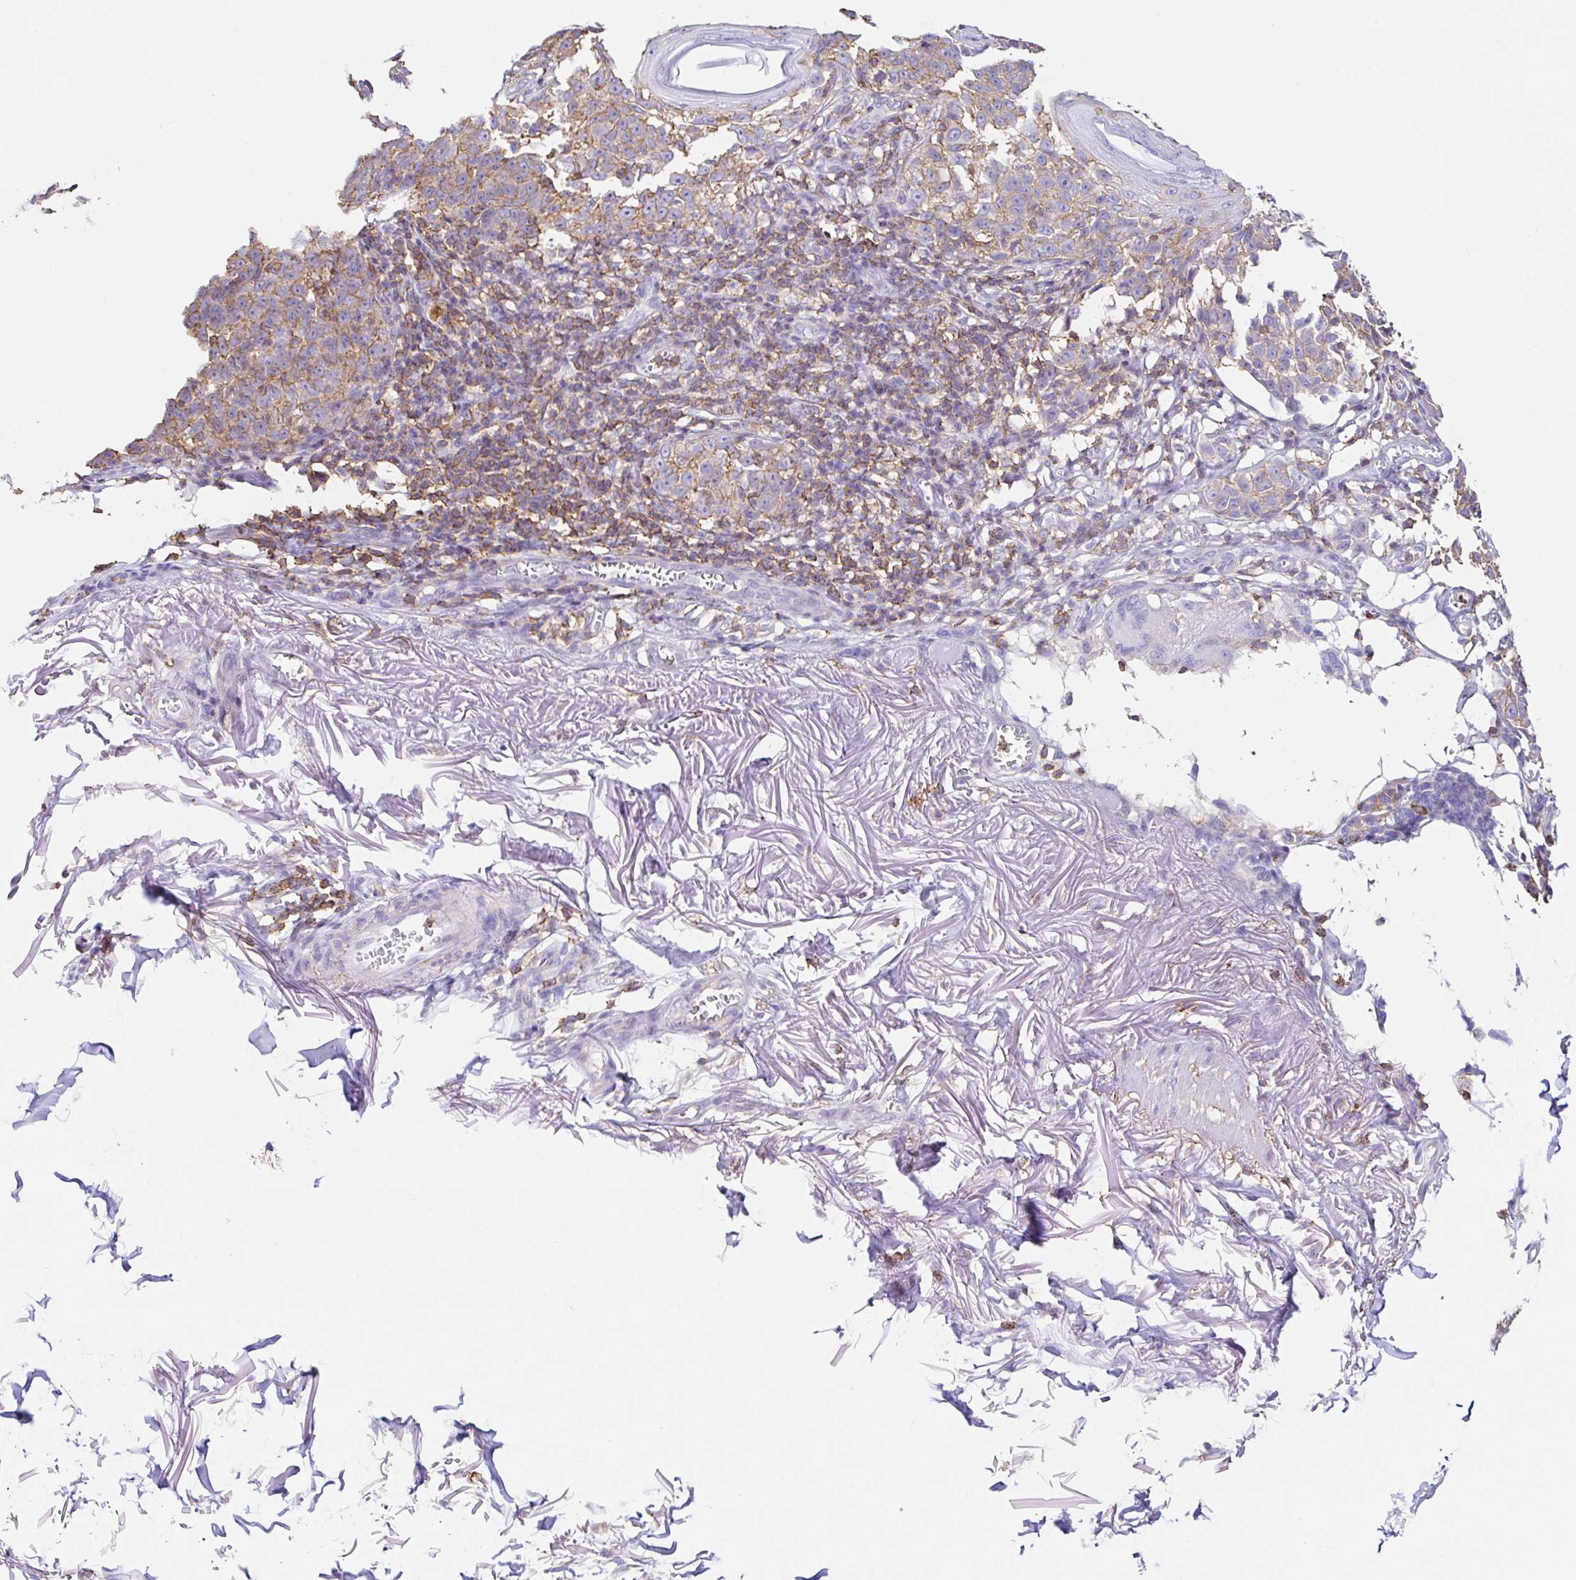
{"staining": {"intensity": "weak", "quantity": ">75%", "location": "cytoplasmic/membranous"}, "tissue": "melanoma", "cell_type": "Tumor cells", "image_type": "cancer", "snomed": [{"axis": "morphology", "description": "Malignant melanoma, NOS"}, {"axis": "topography", "description": "Skin"}], "caption": "This micrograph exhibits IHC staining of human melanoma, with low weak cytoplasmic/membranous expression in about >75% of tumor cells.", "gene": "MTTP", "patient": {"sex": "male", "age": 73}}